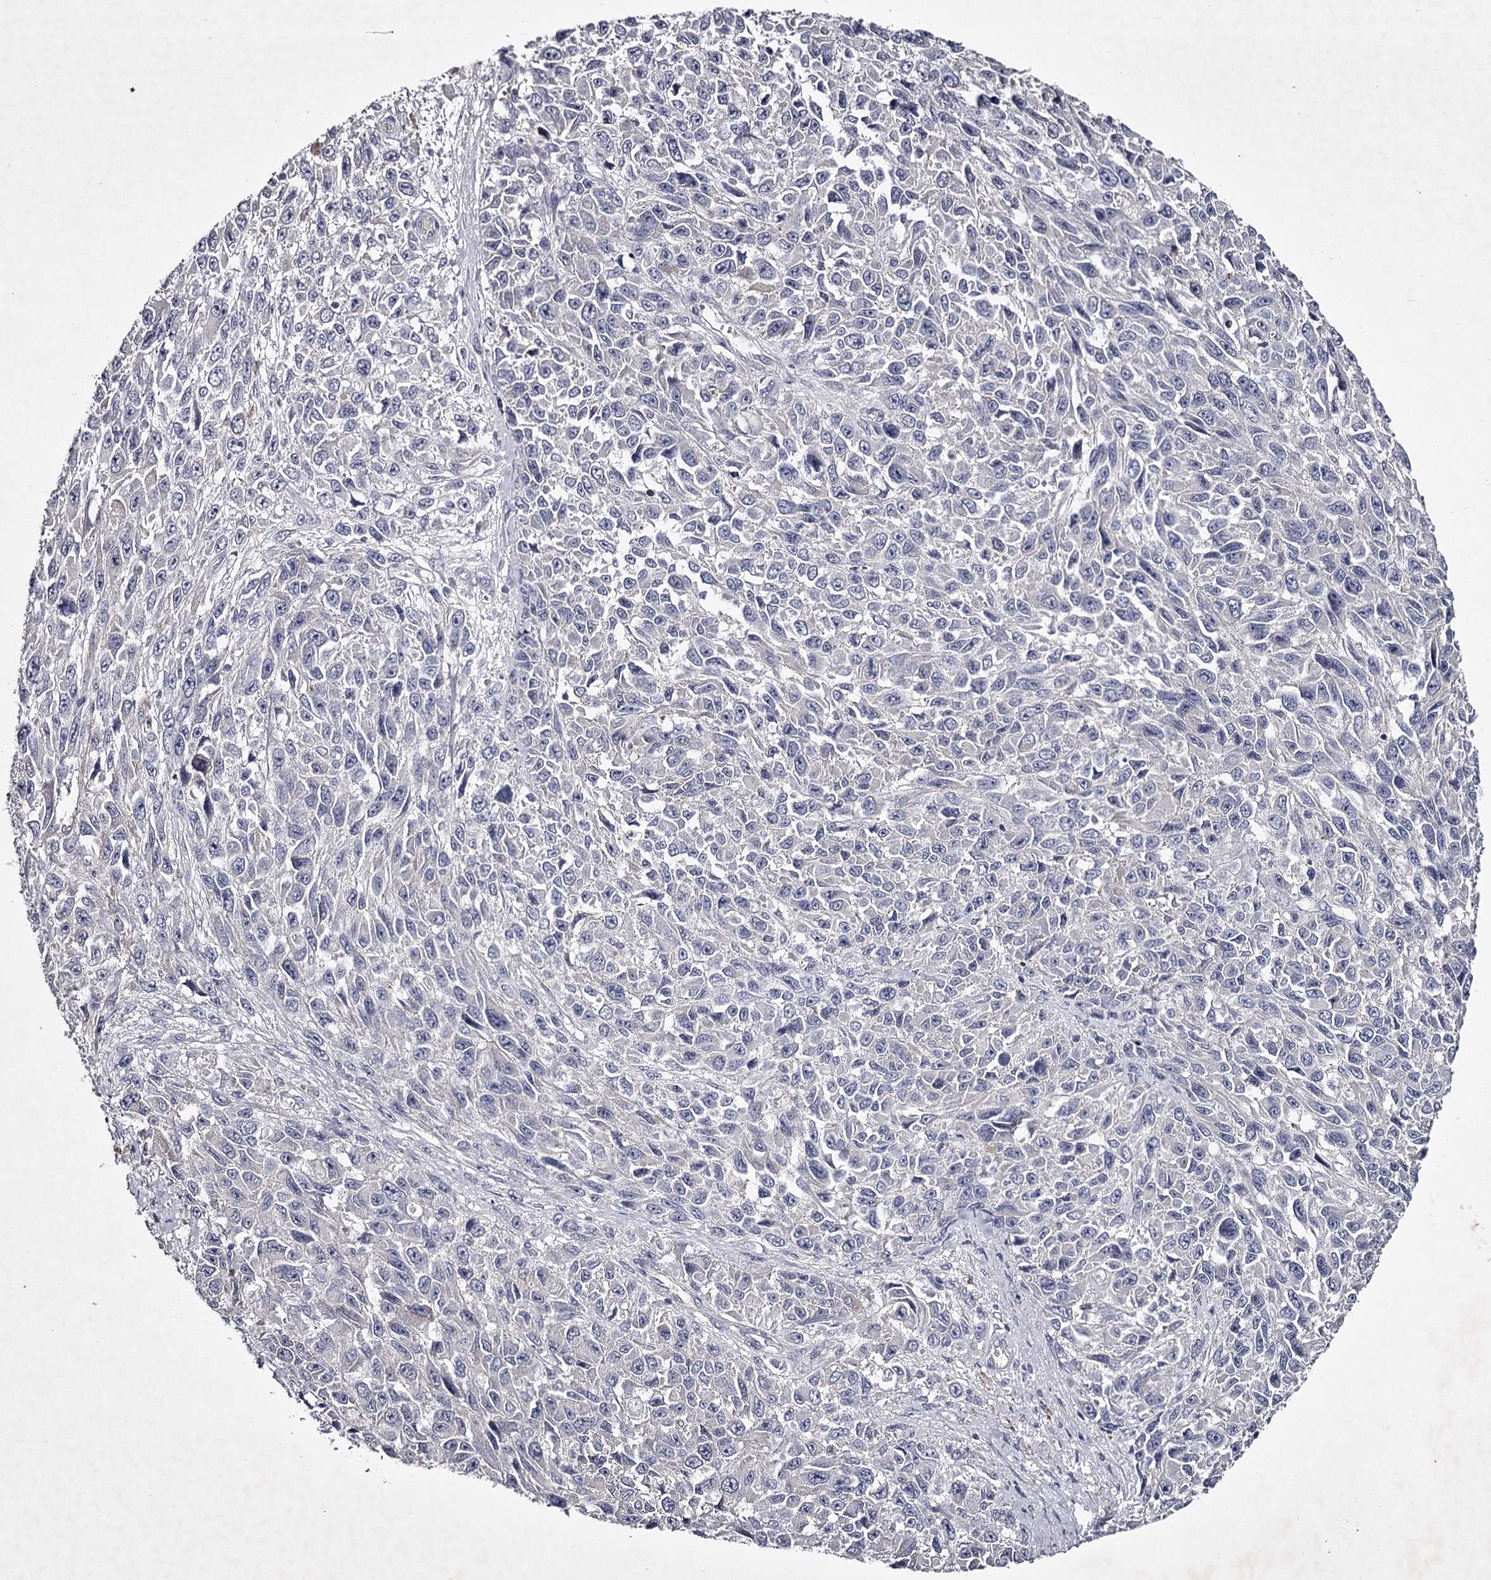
{"staining": {"intensity": "negative", "quantity": "none", "location": "none"}, "tissue": "melanoma", "cell_type": "Tumor cells", "image_type": "cancer", "snomed": [{"axis": "morphology", "description": "Normal tissue, NOS"}, {"axis": "morphology", "description": "Malignant melanoma, NOS"}, {"axis": "topography", "description": "Skin"}], "caption": "The histopathology image demonstrates no staining of tumor cells in melanoma.", "gene": "FDXACB1", "patient": {"sex": "female", "age": 96}}